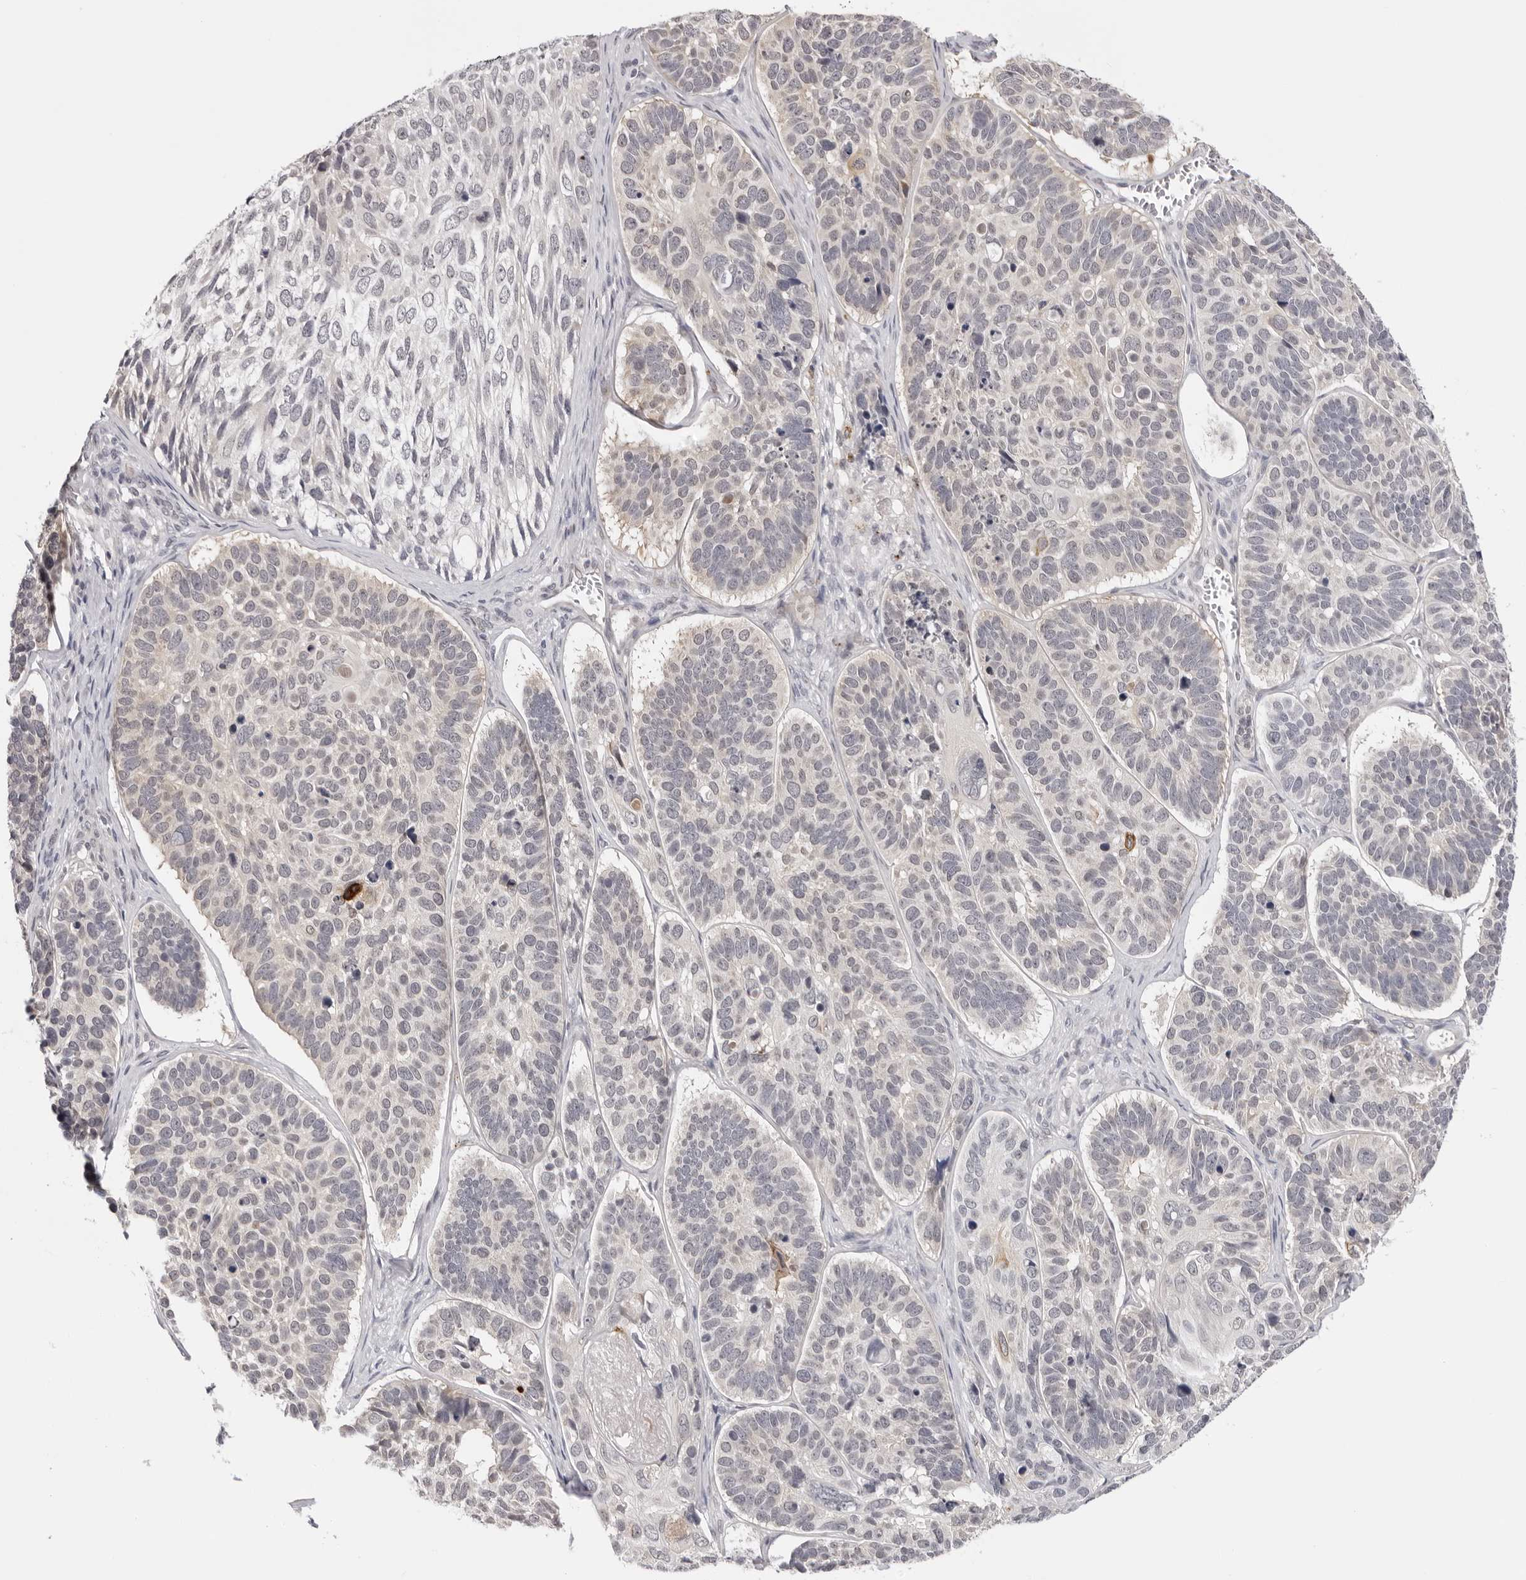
{"staining": {"intensity": "negative", "quantity": "none", "location": "none"}, "tissue": "skin cancer", "cell_type": "Tumor cells", "image_type": "cancer", "snomed": [{"axis": "morphology", "description": "Basal cell carcinoma"}, {"axis": "topography", "description": "Skin"}], "caption": "The micrograph exhibits no significant staining in tumor cells of skin cancer (basal cell carcinoma). The staining is performed using DAB (3,3'-diaminobenzidine) brown chromogen with nuclei counter-stained in using hematoxylin.", "gene": "PRUNE1", "patient": {"sex": "male", "age": 62}}